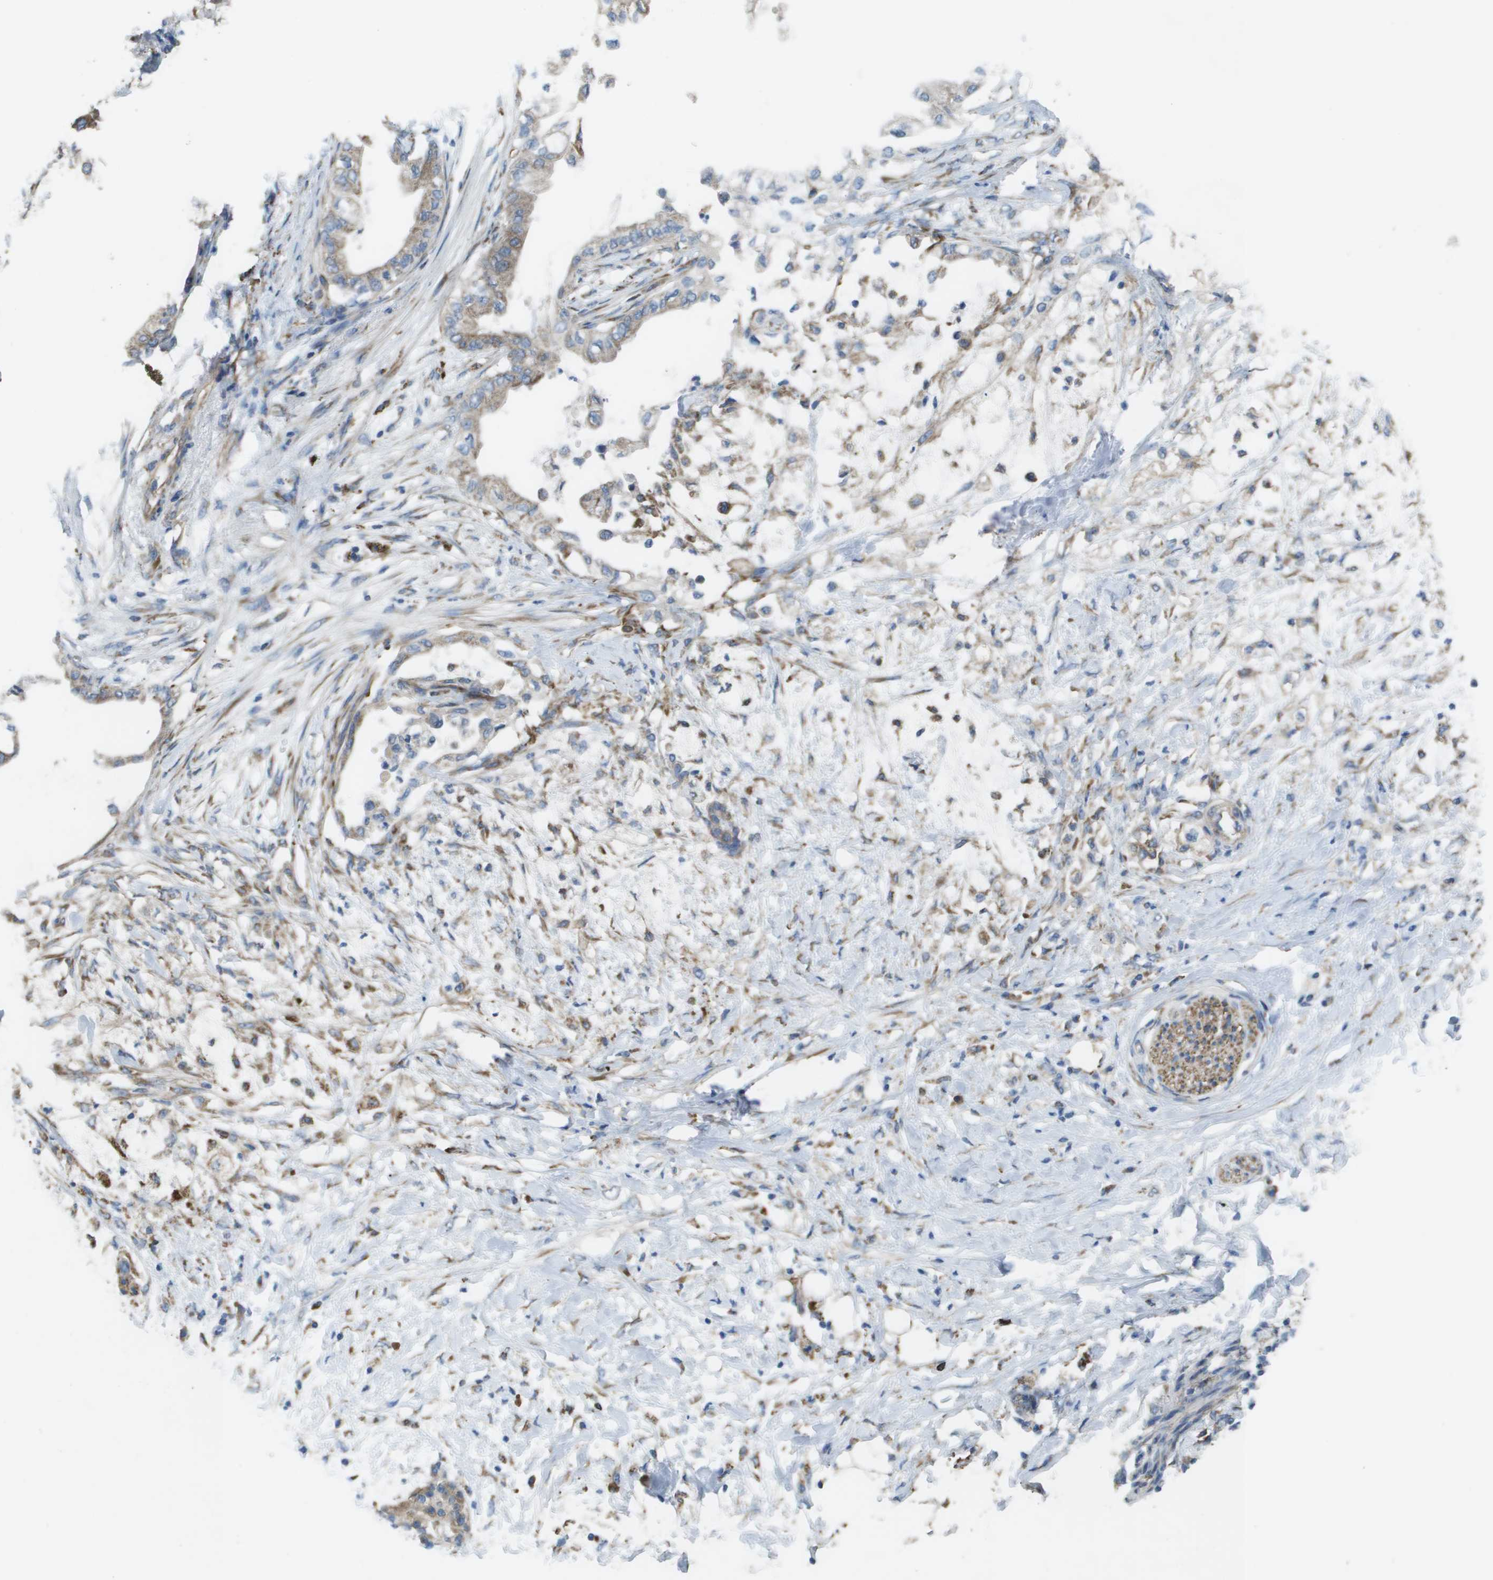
{"staining": {"intensity": "weak", "quantity": ">75%", "location": "cytoplasmic/membranous"}, "tissue": "pancreatic cancer", "cell_type": "Tumor cells", "image_type": "cancer", "snomed": [{"axis": "morphology", "description": "Normal tissue, NOS"}, {"axis": "morphology", "description": "Adenocarcinoma, NOS"}, {"axis": "topography", "description": "Pancreas"}, {"axis": "topography", "description": "Duodenum"}], "caption": "Tumor cells show low levels of weak cytoplasmic/membranous positivity in about >75% of cells in human pancreatic cancer (adenocarcinoma).", "gene": "CLCN2", "patient": {"sex": "female", "age": 60}}